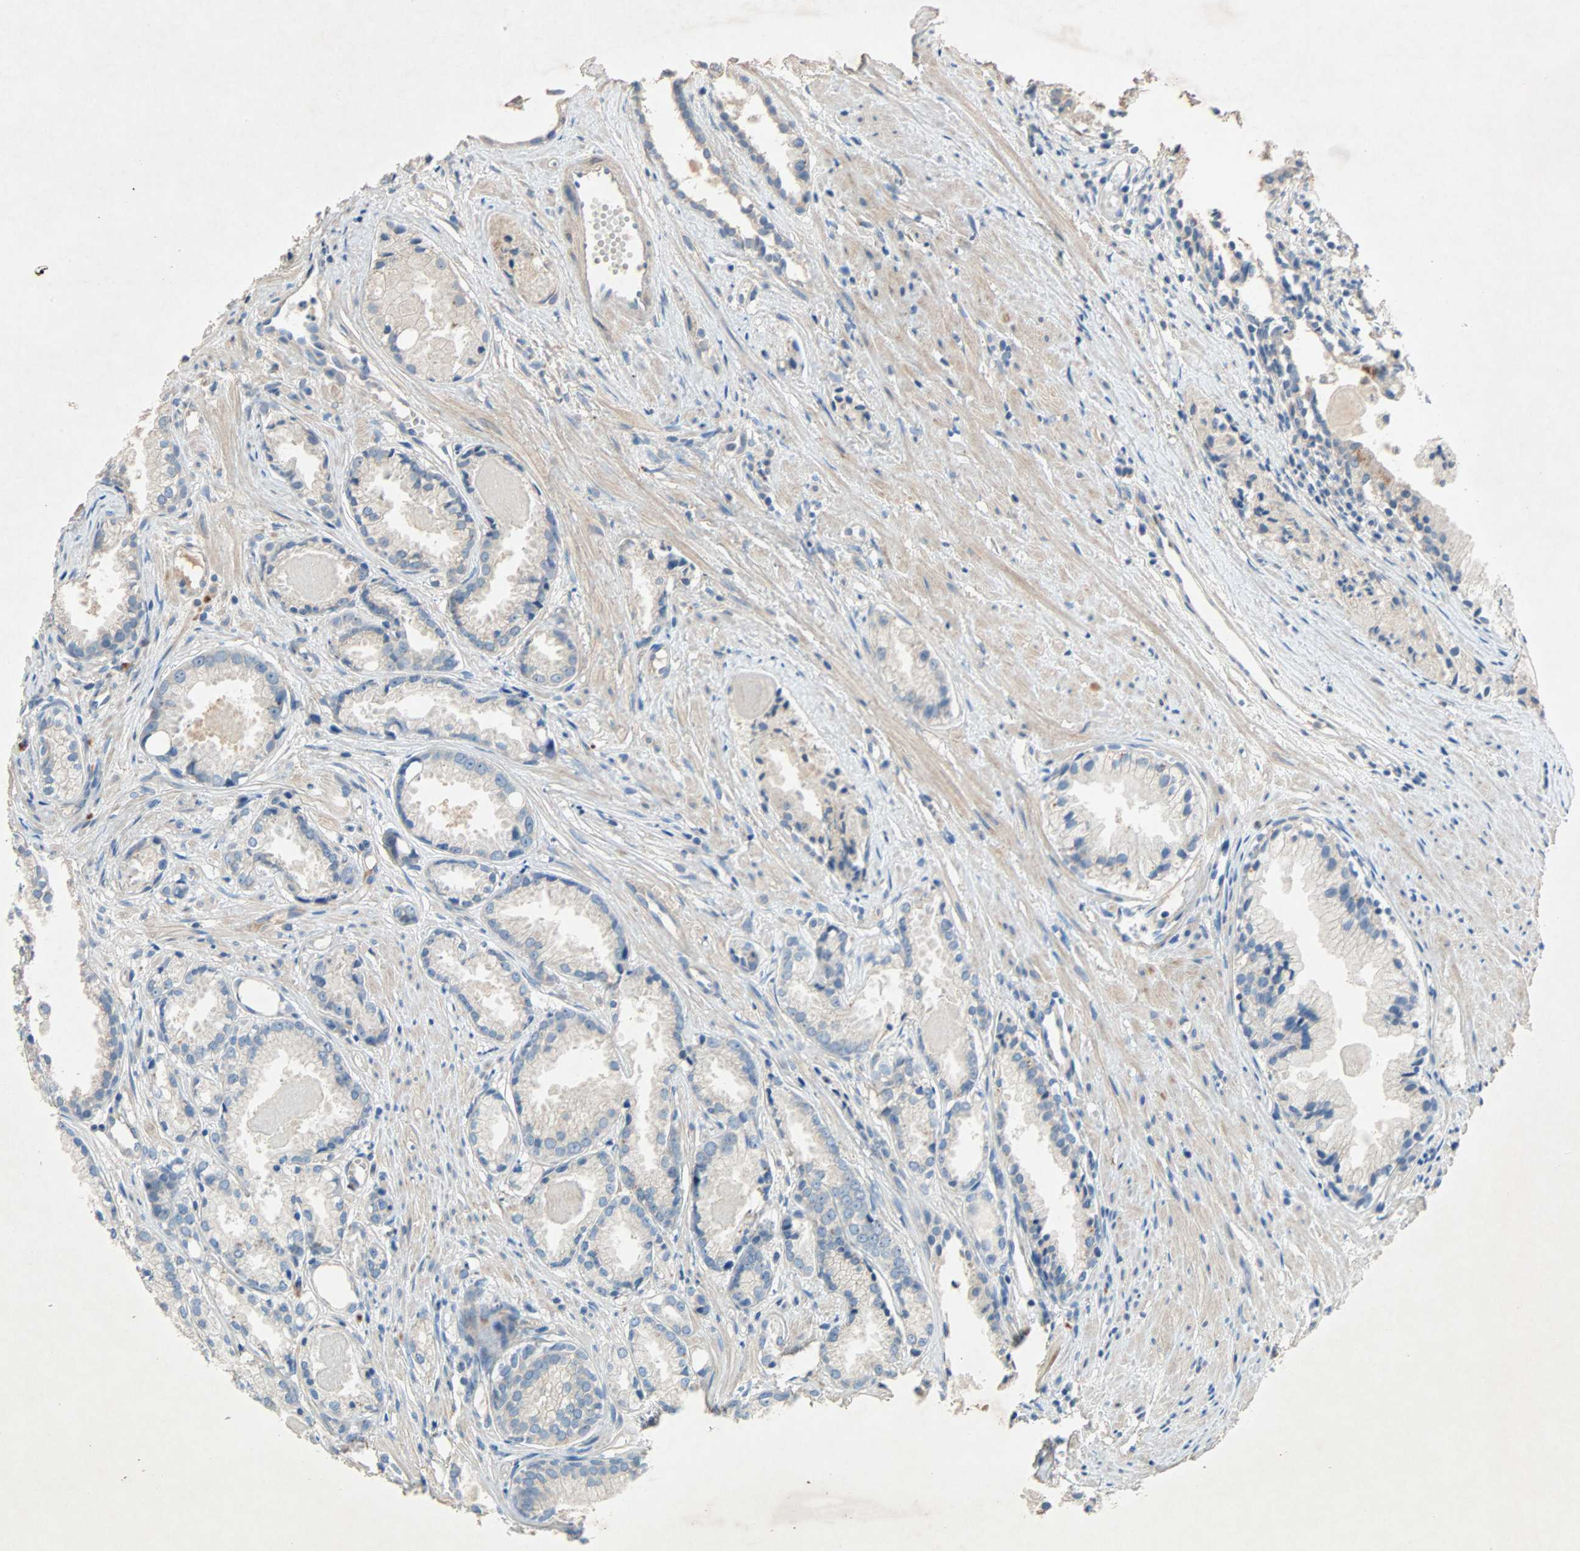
{"staining": {"intensity": "weak", "quantity": "25%-75%", "location": "cytoplasmic/membranous"}, "tissue": "prostate cancer", "cell_type": "Tumor cells", "image_type": "cancer", "snomed": [{"axis": "morphology", "description": "Adenocarcinoma, Low grade"}, {"axis": "topography", "description": "Prostate"}], "caption": "Immunohistochemistry (IHC) image of prostate low-grade adenocarcinoma stained for a protein (brown), which exhibits low levels of weak cytoplasmic/membranous expression in about 25%-75% of tumor cells.", "gene": "XYLT1", "patient": {"sex": "male", "age": 72}}